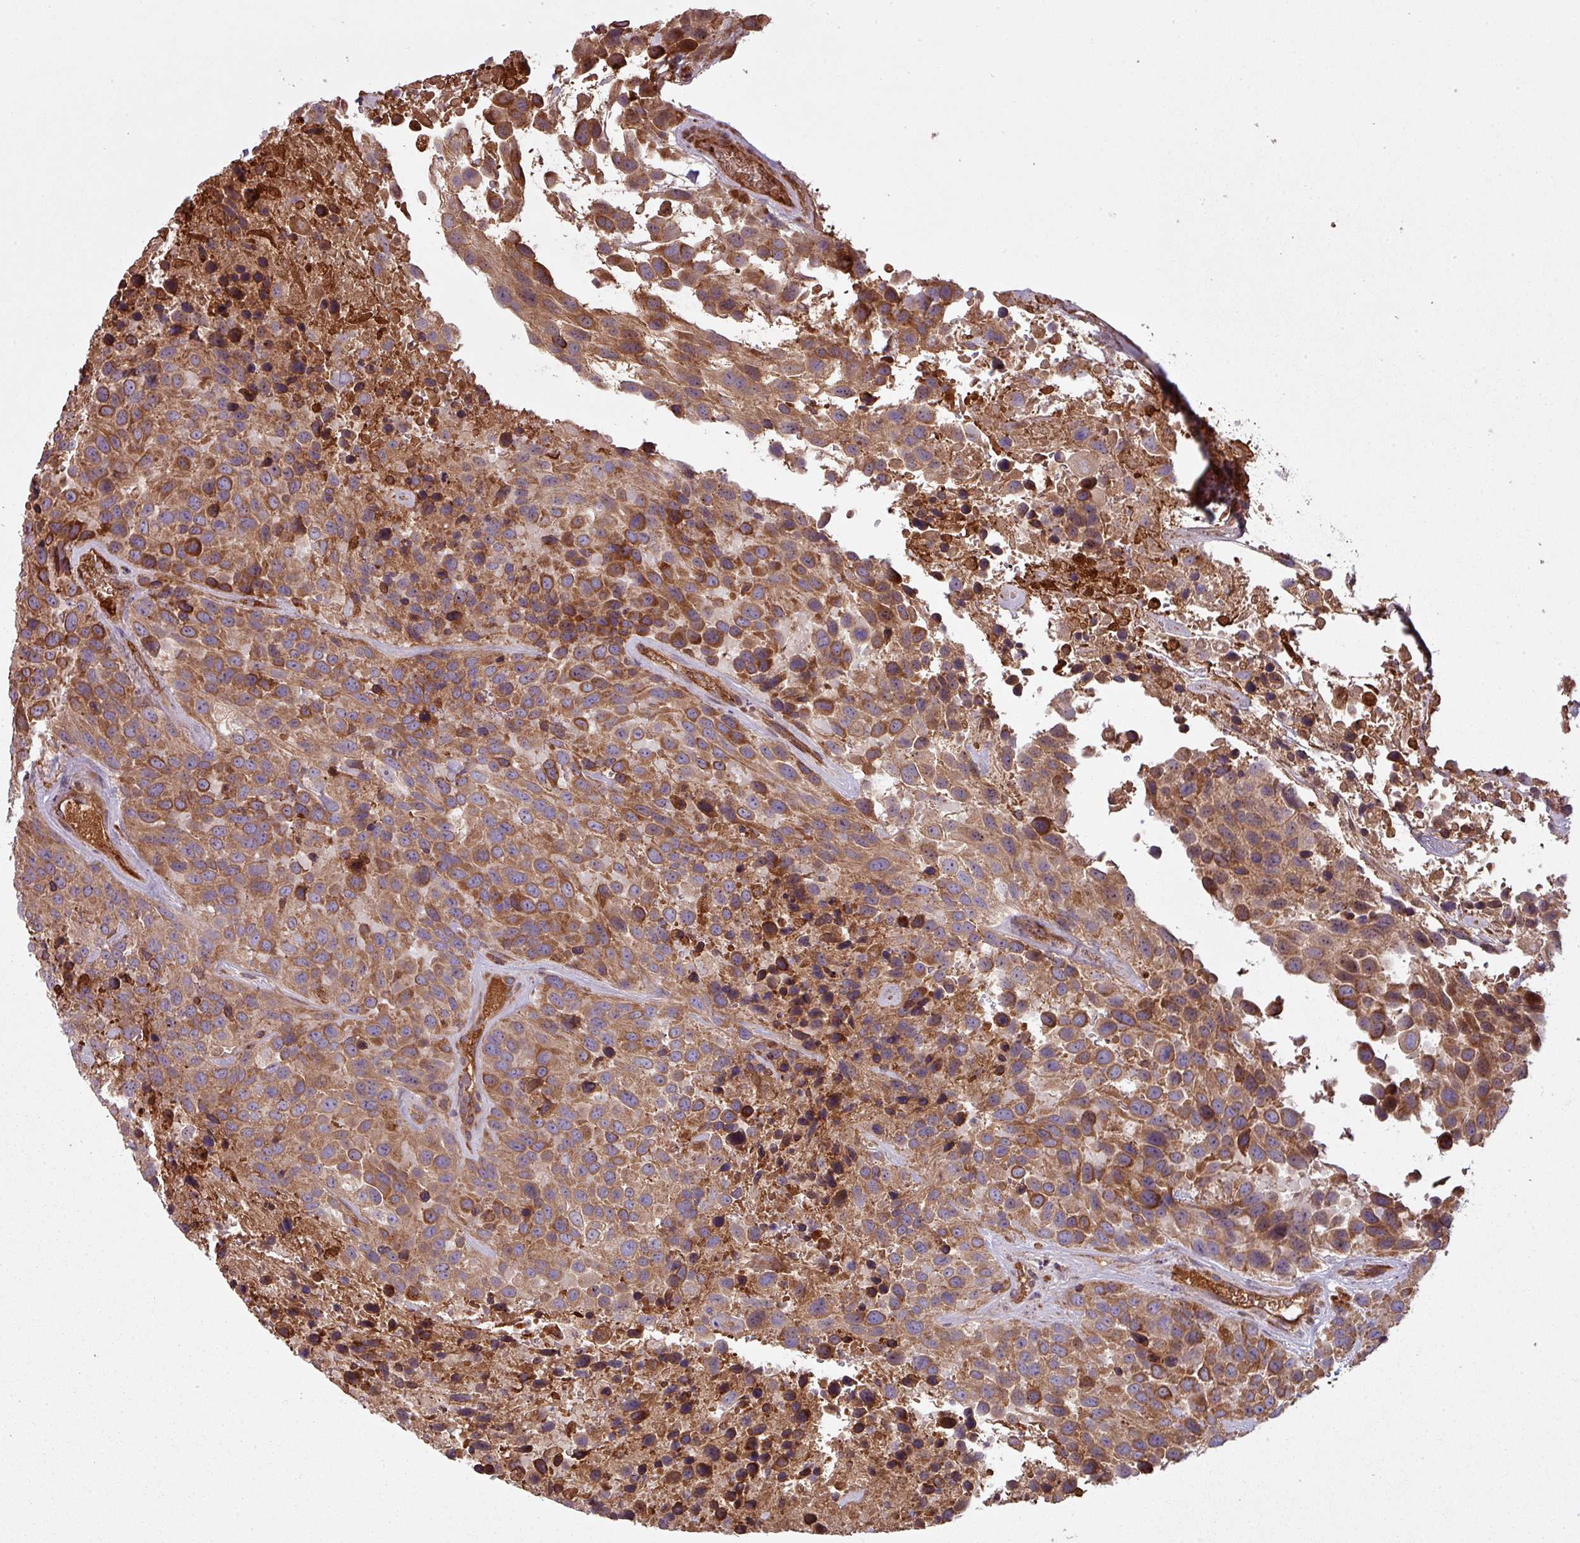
{"staining": {"intensity": "moderate", "quantity": ">75%", "location": "cytoplasmic/membranous"}, "tissue": "urothelial cancer", "cell_type": "Tumor cells", "image_type": "cancer", "snomed": [{"axis": "morphology", "description": "Urothelial carcinoma, High grade"}, {"axis": "topography", "description": "Urinary bladder"}], "caption": "Immunohistochemistry micrograph of human high-grade urothelial carcinoma stained for a protein (brown), which displays medium levels of moderate cytoplasmic/membranous positivity in about >75% of tumor cells.", "gene": "SNRNP25", "patient": {"sex": "female", "age": 70}}